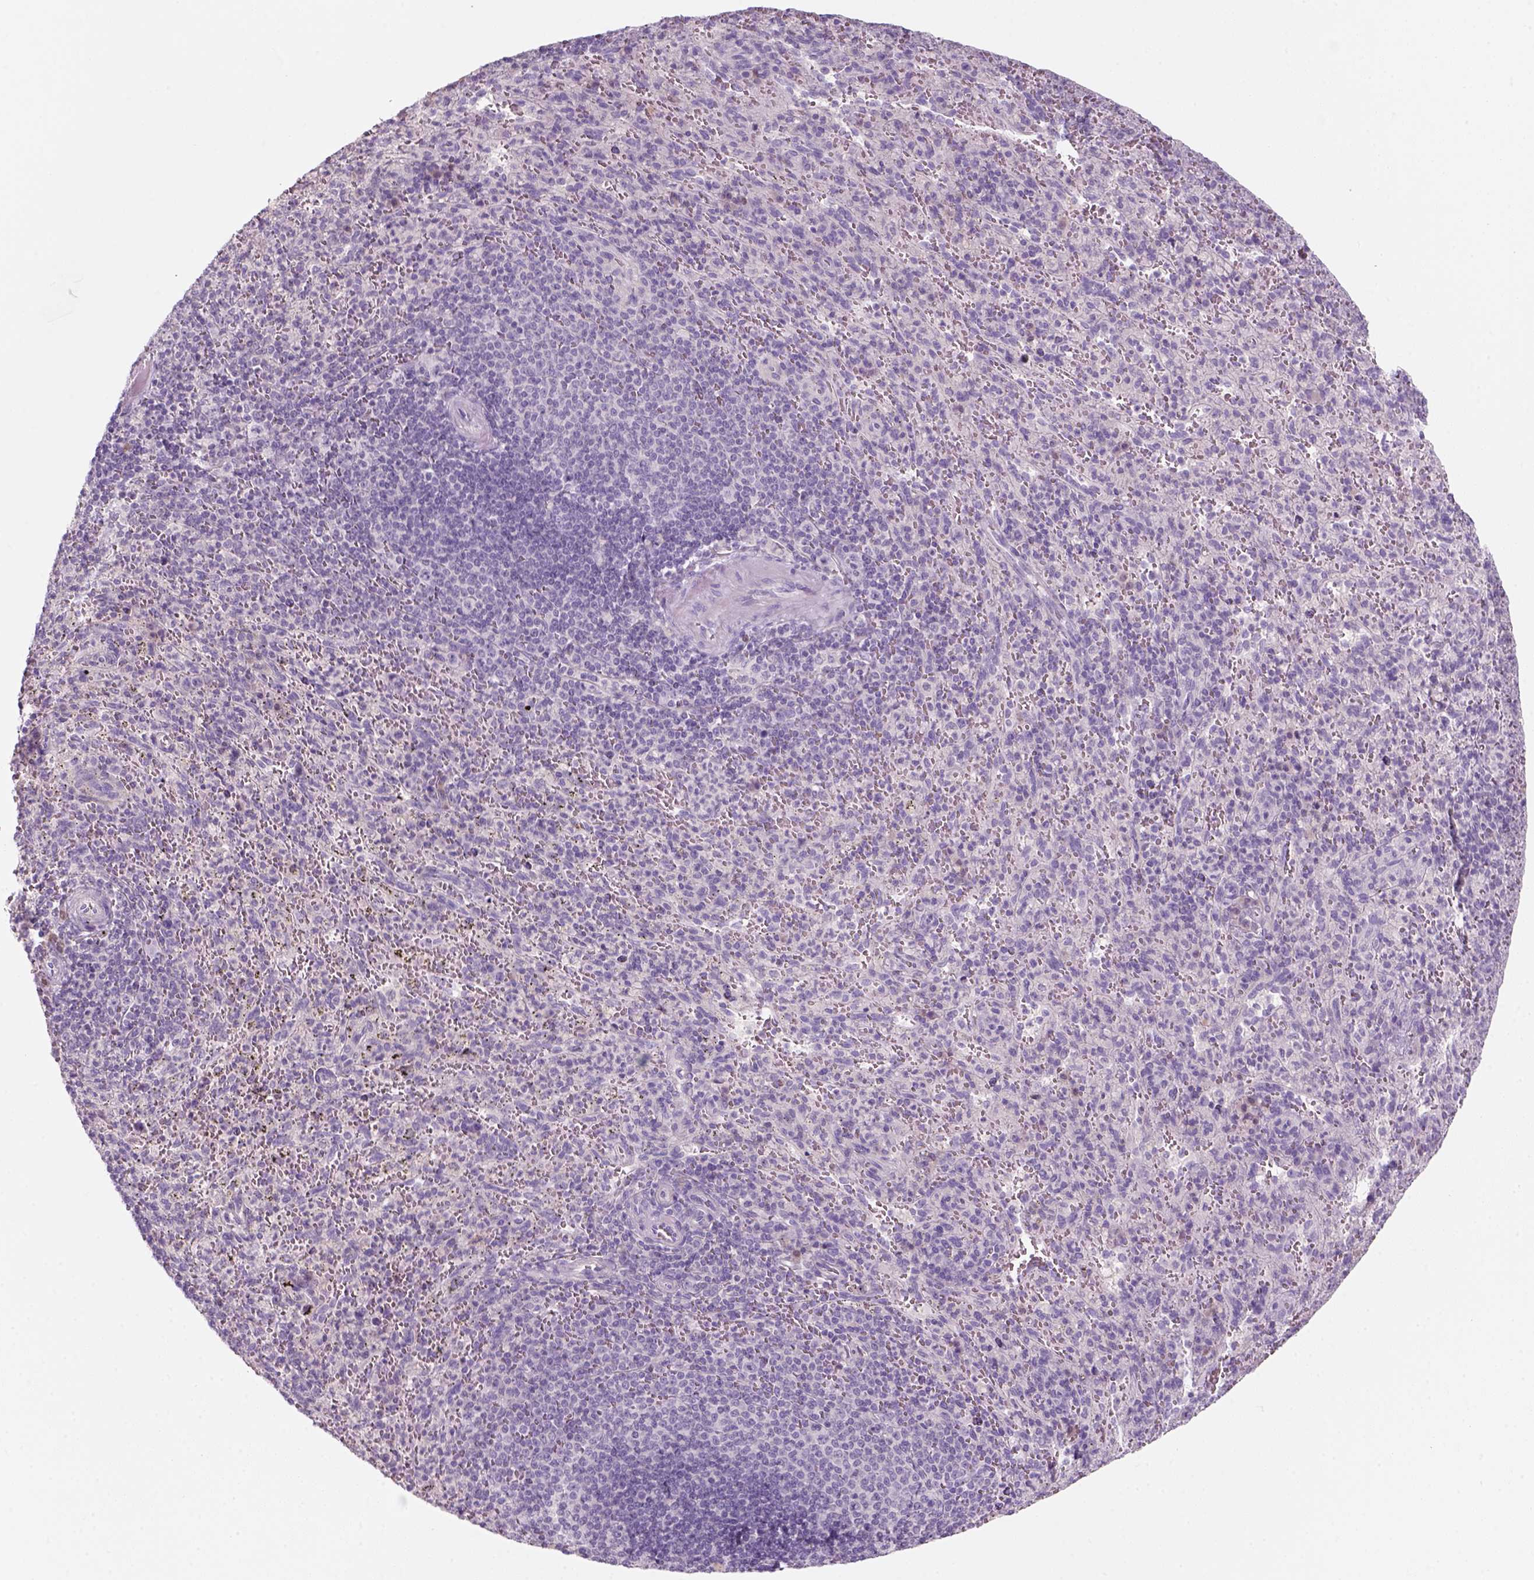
{"staining": {"intensity": "negative", "quantity": "none", "location": "none"}, "tissue": "spleen", "cell_type": "Cells in red pulp", "image_type": "normal", "snomed": [{"axis": "morphology", "description": "Normal tissue, NOS"}, {"axis": "topography", "description": "Spleen"}], "caption": "DAB immunohistochemical staining of unremarkable spleen demonstrates no significant positivity in cells in red pulp. Nuclei are stained in blue.", "gene": "KRT25", "patient": {"sex": "male", "age": 57}}